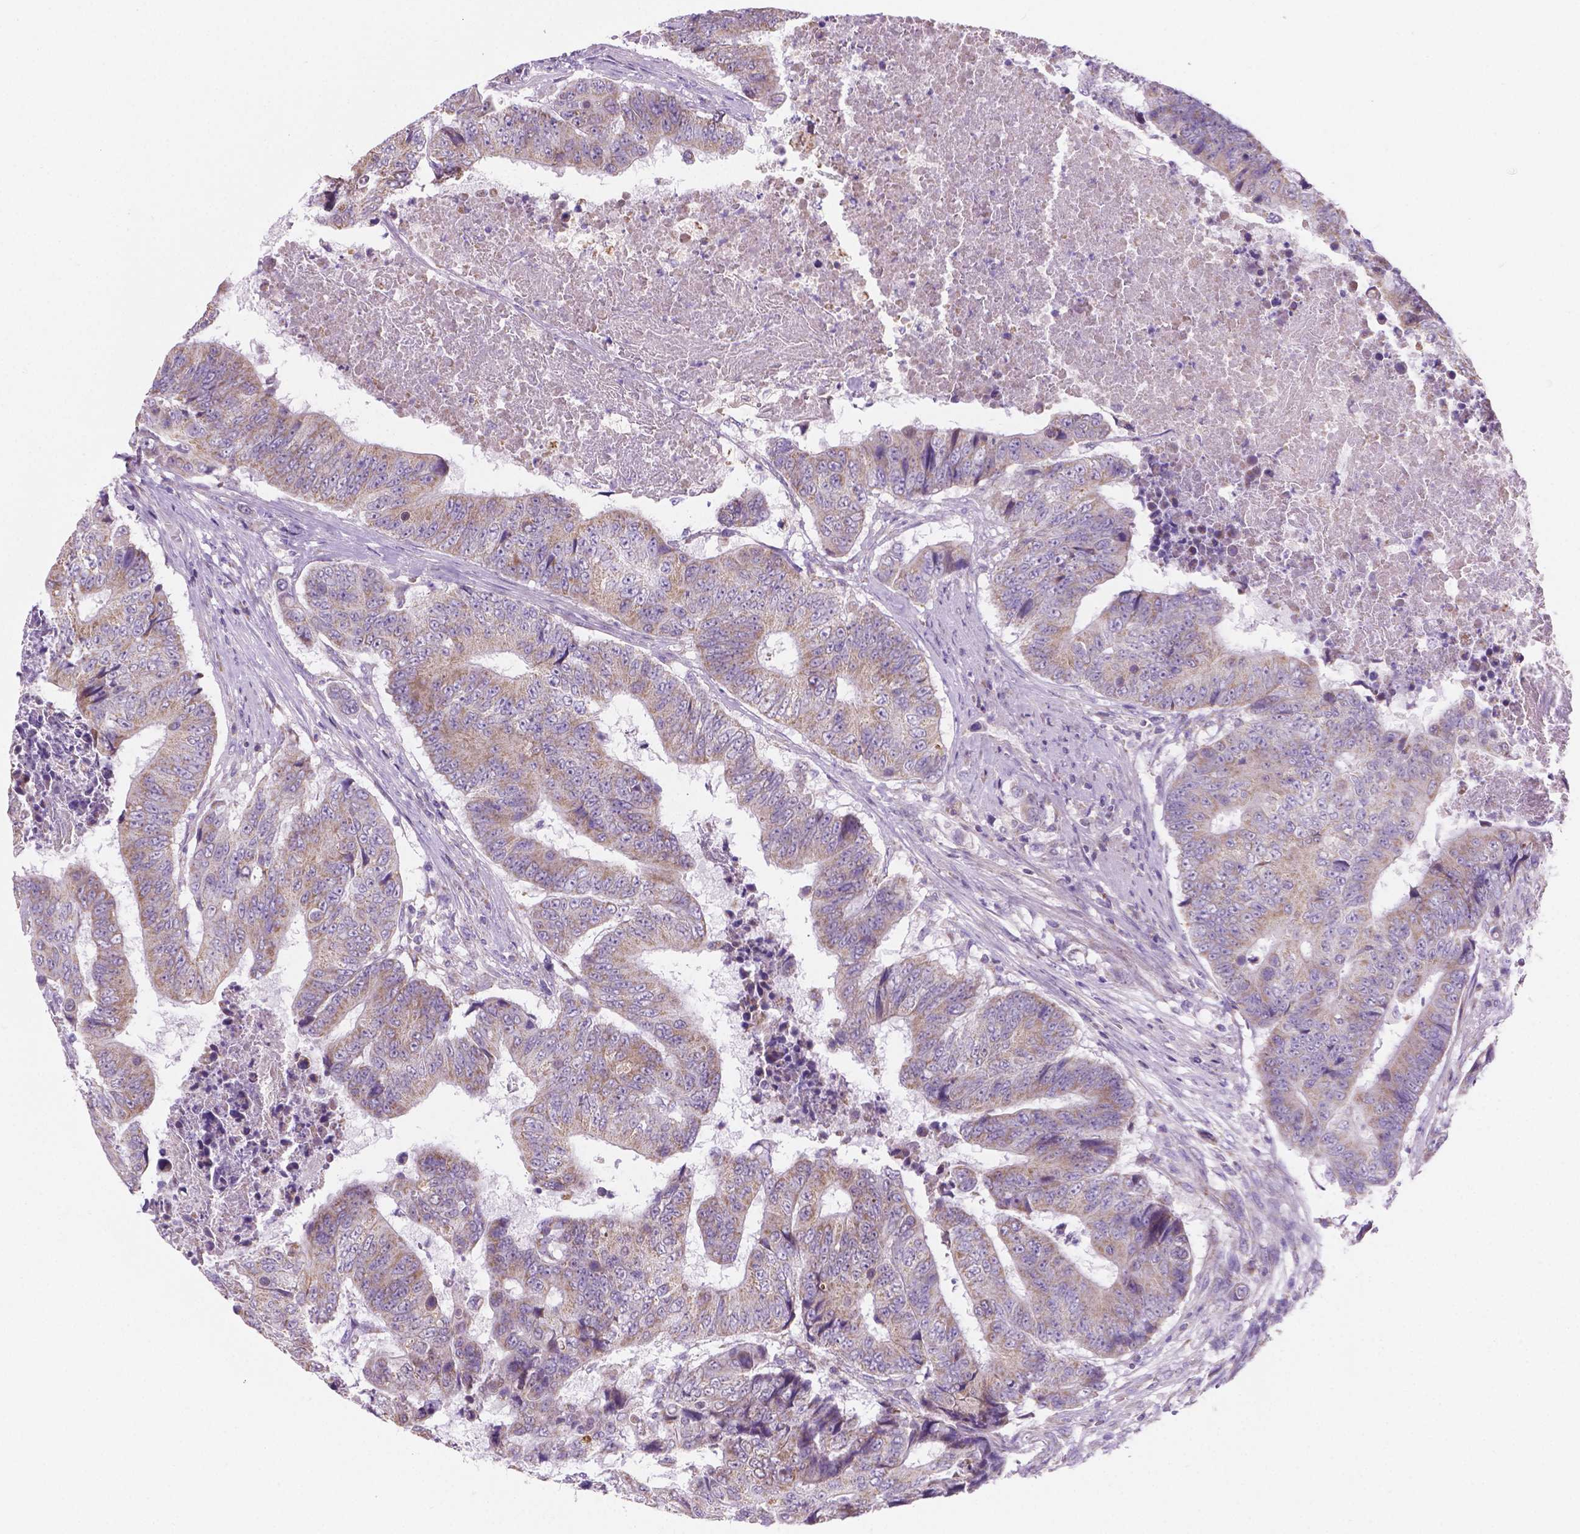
{"staining": {"intensity": "weak", "quantity": "25%-75%", "location": "cytoplasmic/membranous"}, "tissue": "colorectal cancer", "cell_type": "Tumor cells", "image_type": "cancer", "snomed": [{"axis": "morphology", "description": "Adenocarcinoma, NOS"}, {"axis": "topography", "description": "Colon"}], "caption": "Immunohistochemistry (IHC) of human colorectal adenocarcinoma reveals low levels of weak cytoplasmic/membranous staining in approximately 25%-75% of tumor cells.", "gene": "CSPG5", "patient": {"sex": "female", "age": 48}}